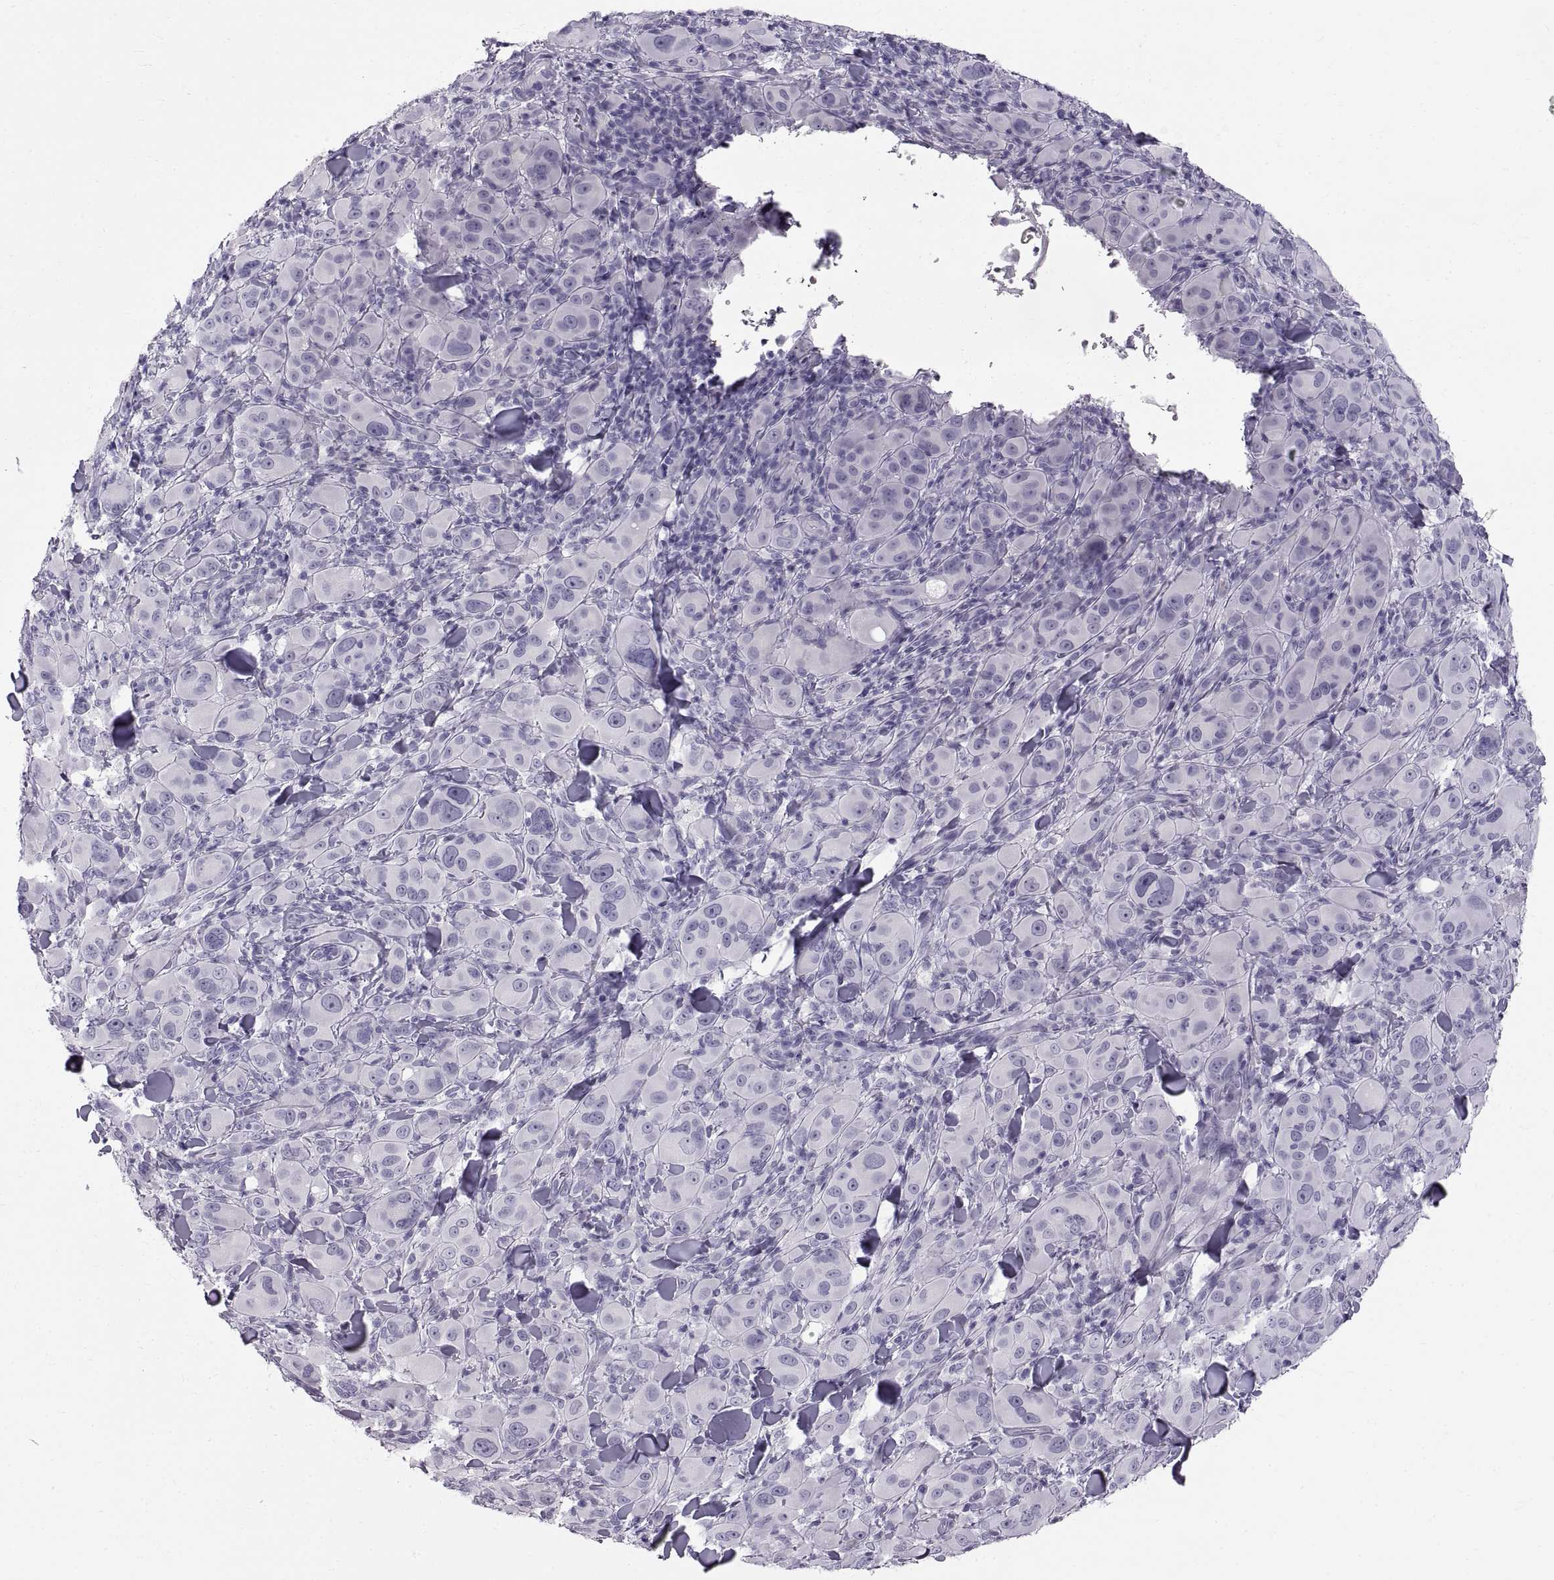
{"staining": {"intensity": "negative", "quantity": "none", "location": "none"}, "tissue": "melanoma", "cell_type": "Tumor cells", "image_type": "cancer", "snomed": [{"axis": "morphology", "description": "Malignant melanoma, NOS"}, {"axis": "topography", "description": "Skin"}], "caption": "This is an immunohistochemistry (IHC) micrograph of human malignant melanoma. There is no expression in tumor cells.", "gene": "WFDC8", "patient": {"sex": "female", "age": 87}}